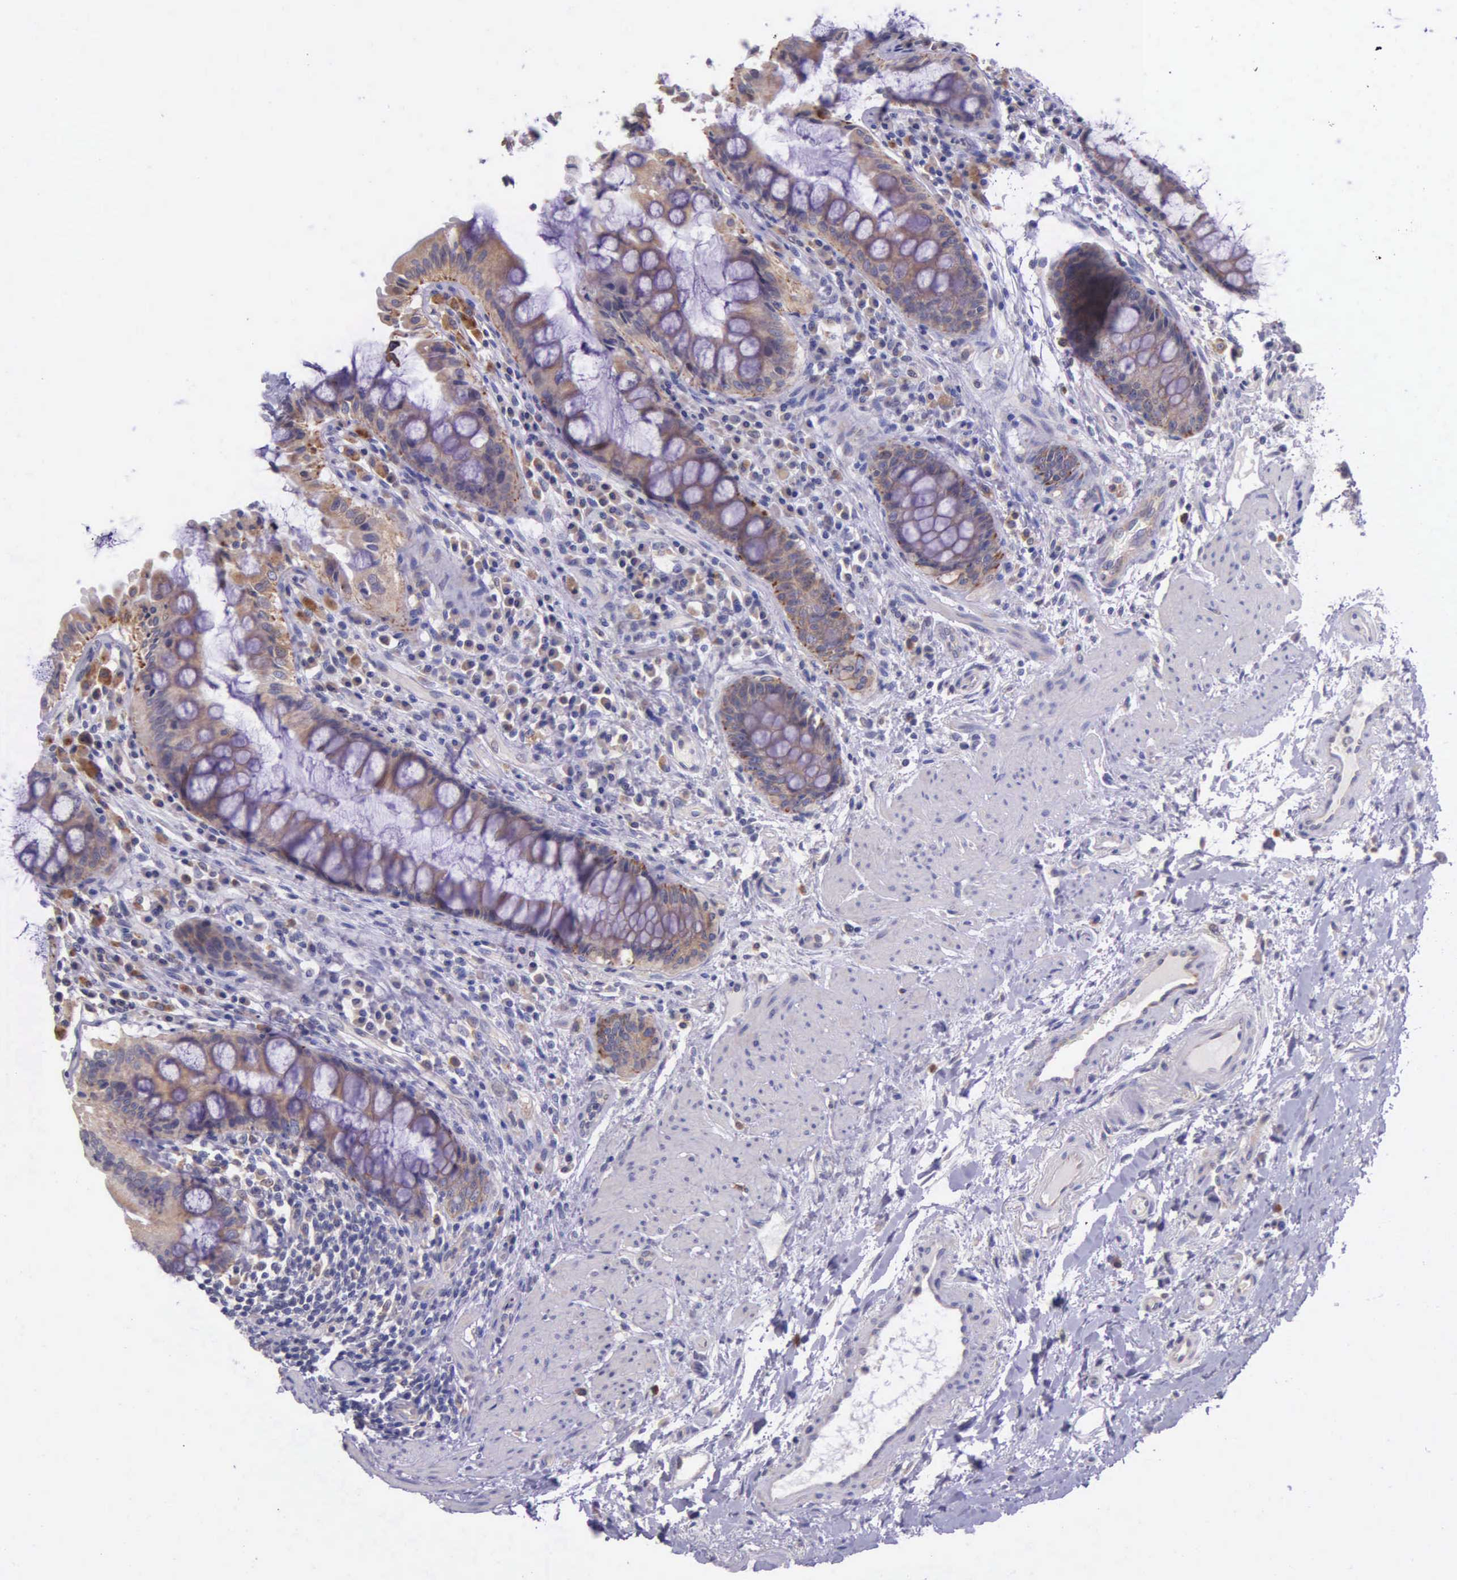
{"staining": {"intensity": "weak", "quantity": ">75%", "location": "cytoplasmic/membranous"}, "tissue": "rectum", "cell_type": "Glandular cells", "image_type": "normal", "snomed": [{"axis": "morphology", "description": "Normal tissue, NOS"}, {"axis": "topography", "description": "Rectum"}], "caption": "Protein staining of unremarkable rectum exhibits weak cytoplasmic/membranous staining in approximately >75% of glandular cells. The staining was performed using DAB (3,3'-diaminobenzidine), with brown indicating positive protein expression. Nuclei are stained blue with hematoxylin.", "gene": "NSDHL", "patient": {"sex": "female", "age": 75}}